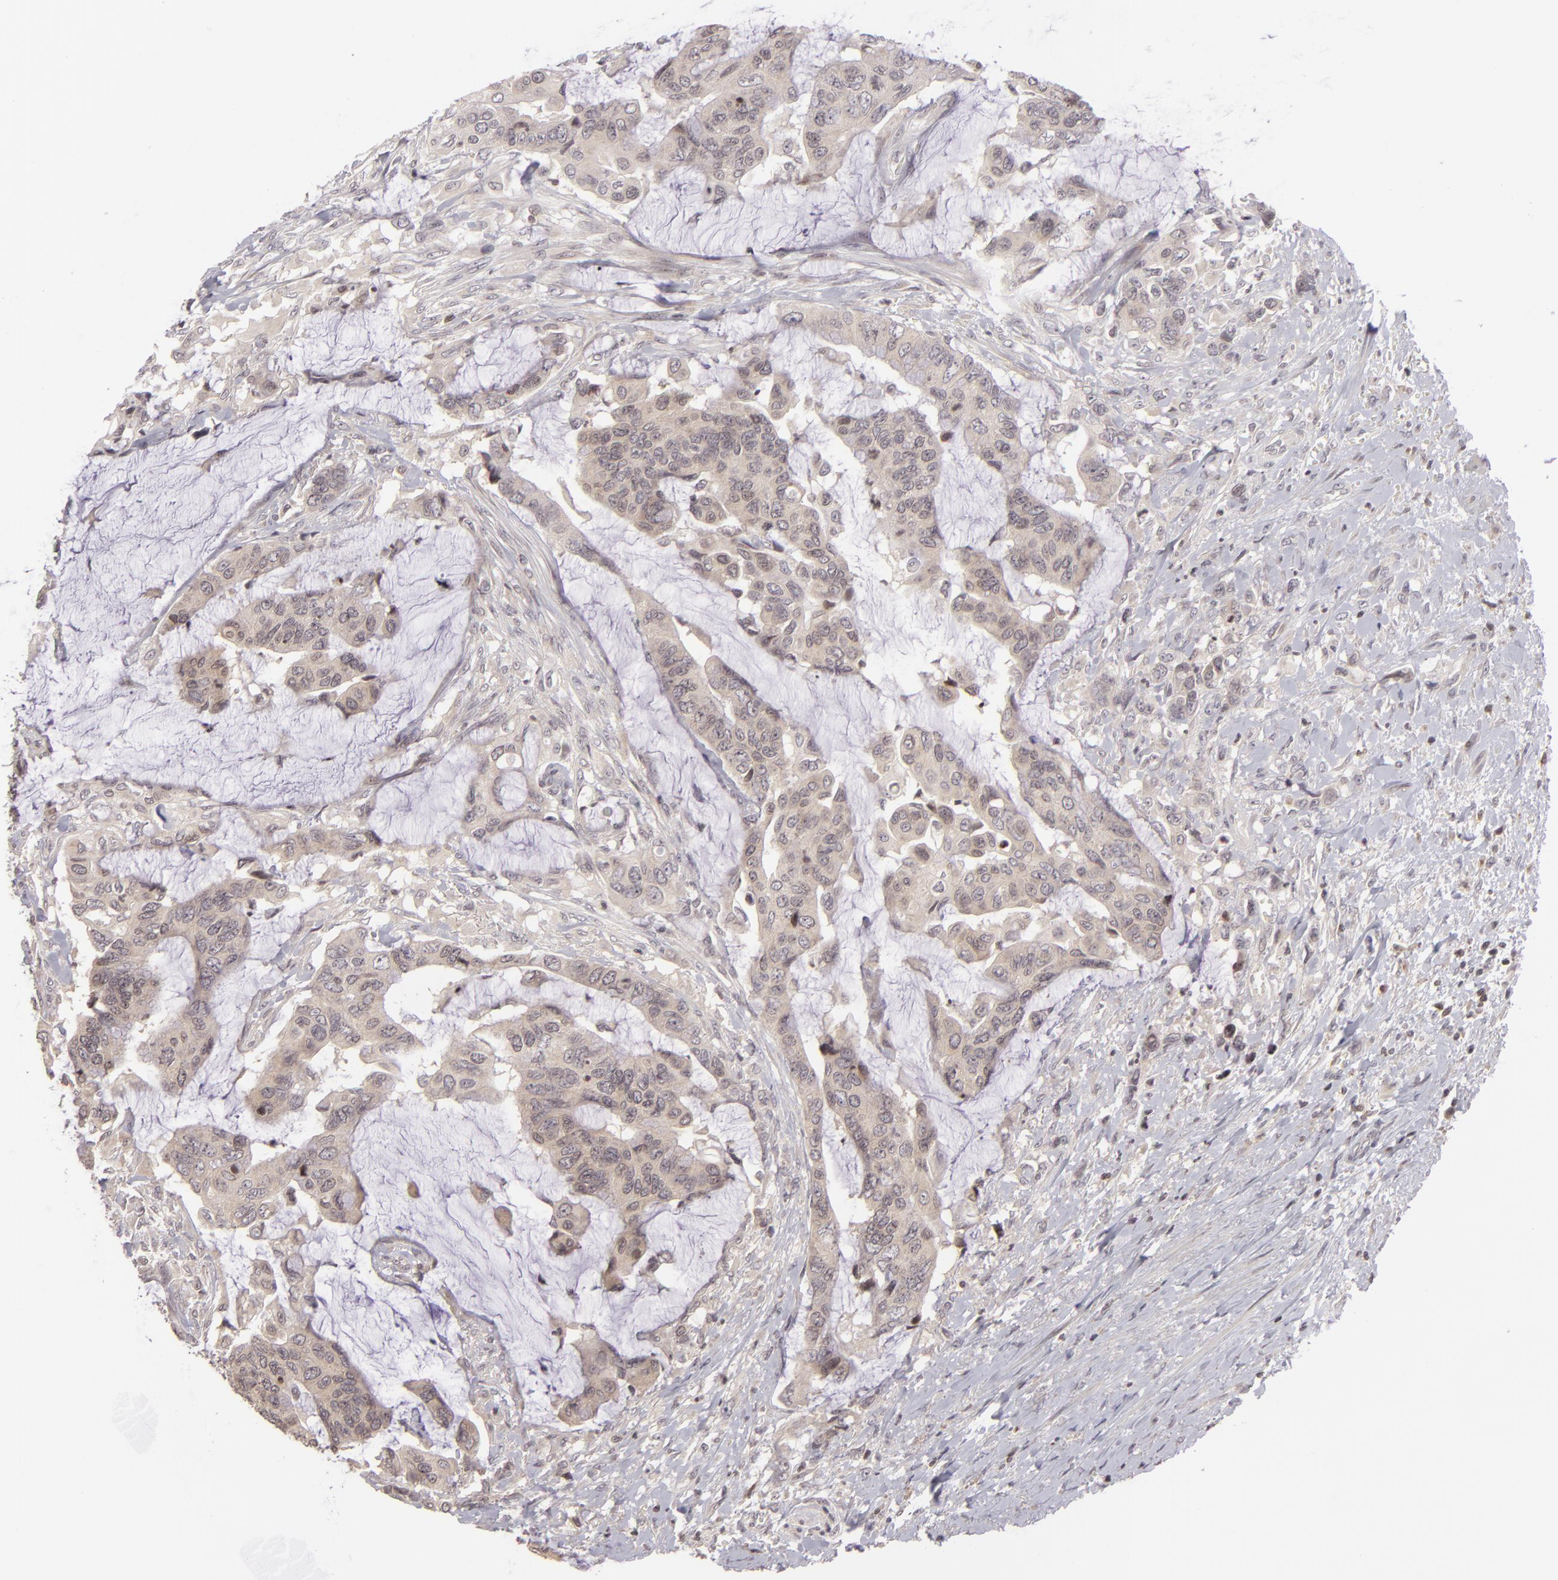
{"staining": {"intensity": "weak", "quantity": "25%-75%", "location": "nuclear"}, "tissue": "colorectal cancer", "cell_type": "Tumor cells", "image_type": "cancer", "snomed": [{"axis": "morphology", "description": "Adenocarcinoma, NOS"}, {"axis": "topography", "description": "Rectum"}], "caption": "Brown immunohistochemical staining in human adenocarcinoma (colorectal) demonstrates weak nuclear expression in approximately 25%-75% of tumor cells.", "gene": "AKAP6", "patient": {"sex": "female", "age": 59}}